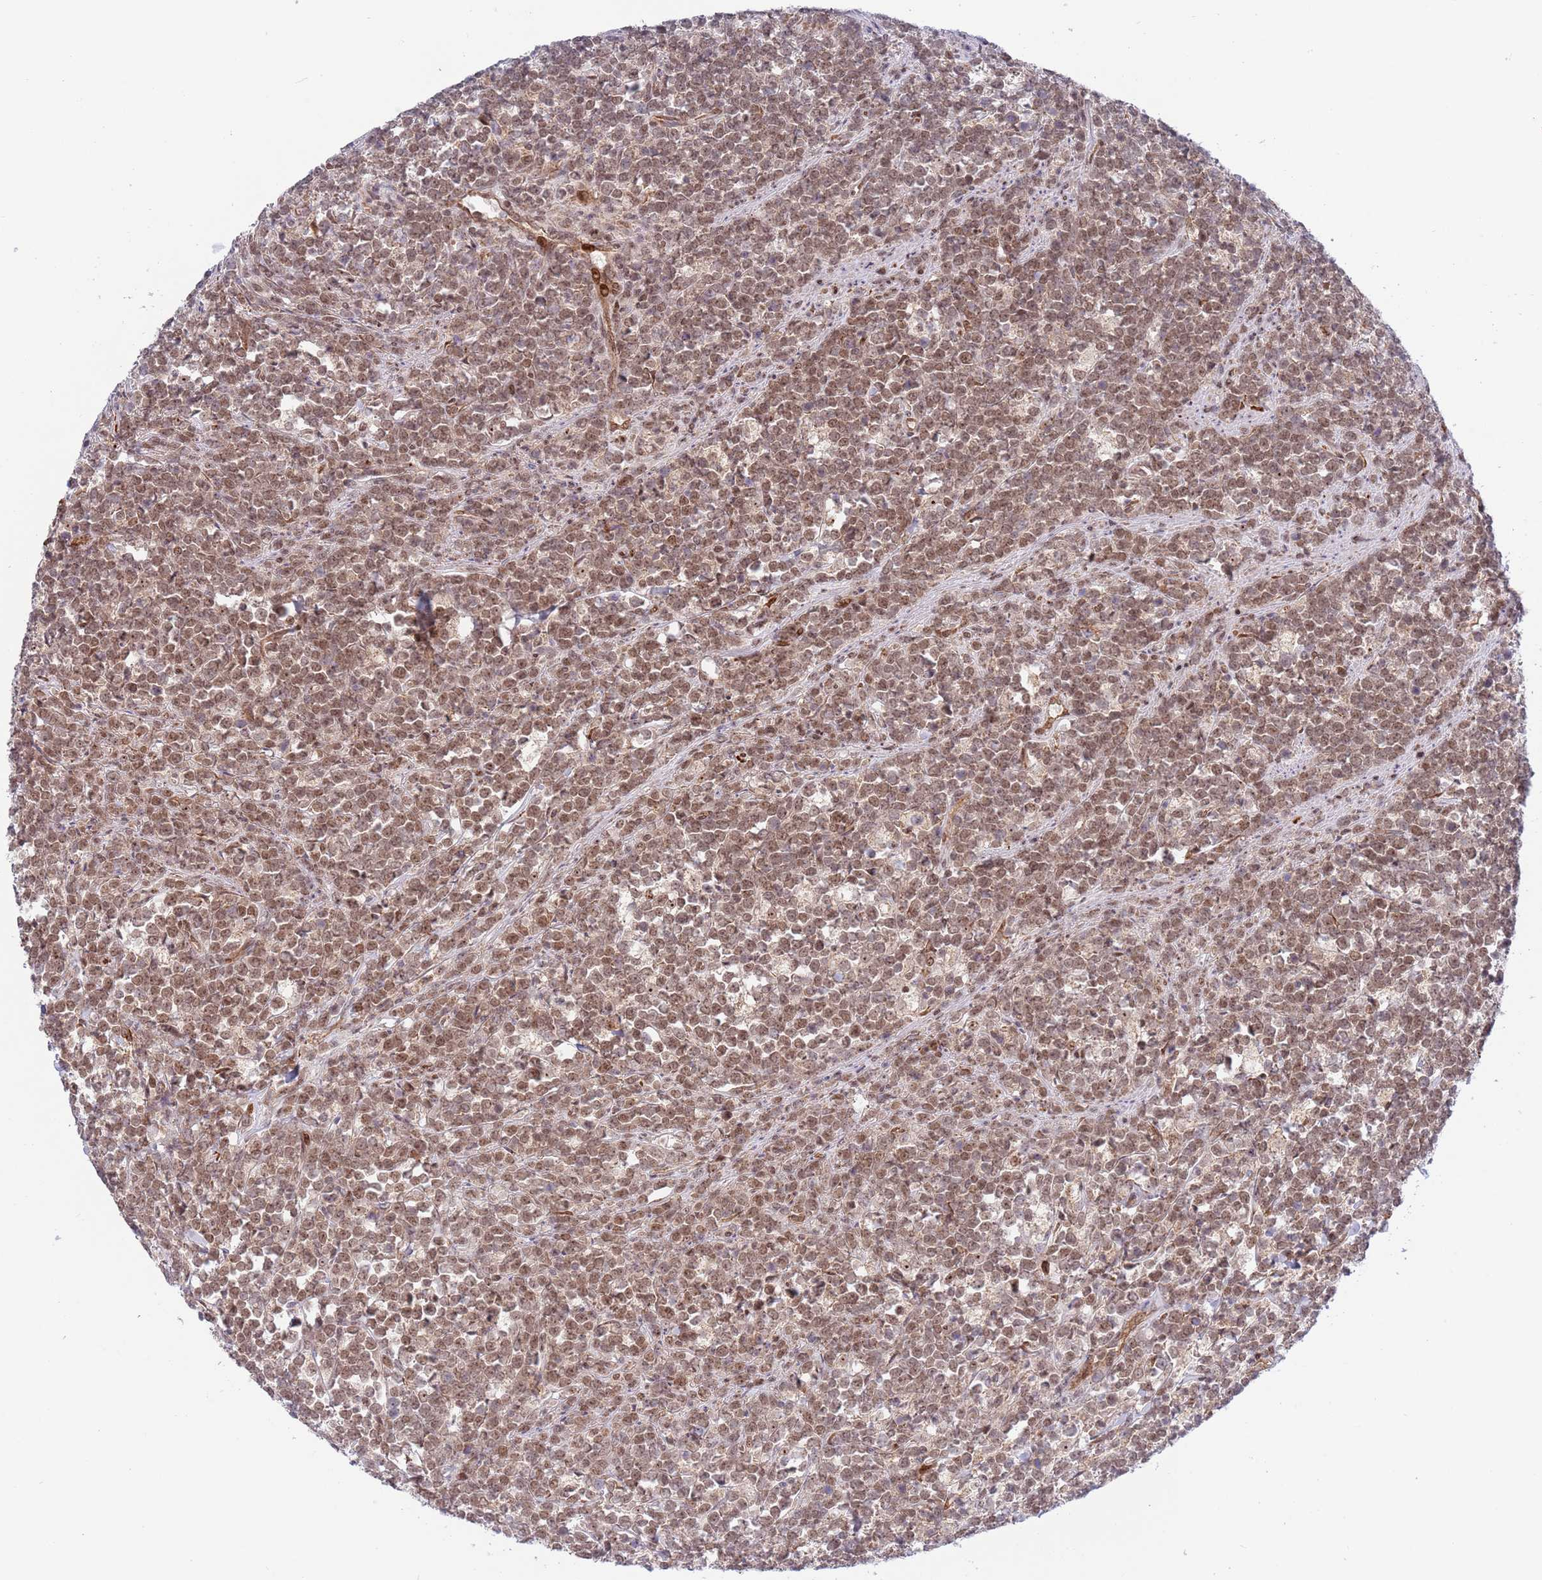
{"staining": {"intensity": "moderate", "quantity": ">75%", "location": "cytoplasmic/membranous,nuclear"}, "tissue": "lymphoma", "cell_type": "Tumor cells", "image_type": "cancer", "snomed": [{"axis": "morphology", "description": "Malignant lymphoma, non-Hodgkin's type, High grade"}, {"axis": "topography", "description": "Small intestine"}, {"axis": "topography", "description": "Colon"}], "caption": "High-power microscopy captured an immunohistochemistry (IHC) photomicrograph of lymphoma, revealing moderate cytoplasmic/membranous and nuclear expression in about >75% of tumor cells.", "gene": "TBX10", "patient": {"sex": "male", "age": 8}}